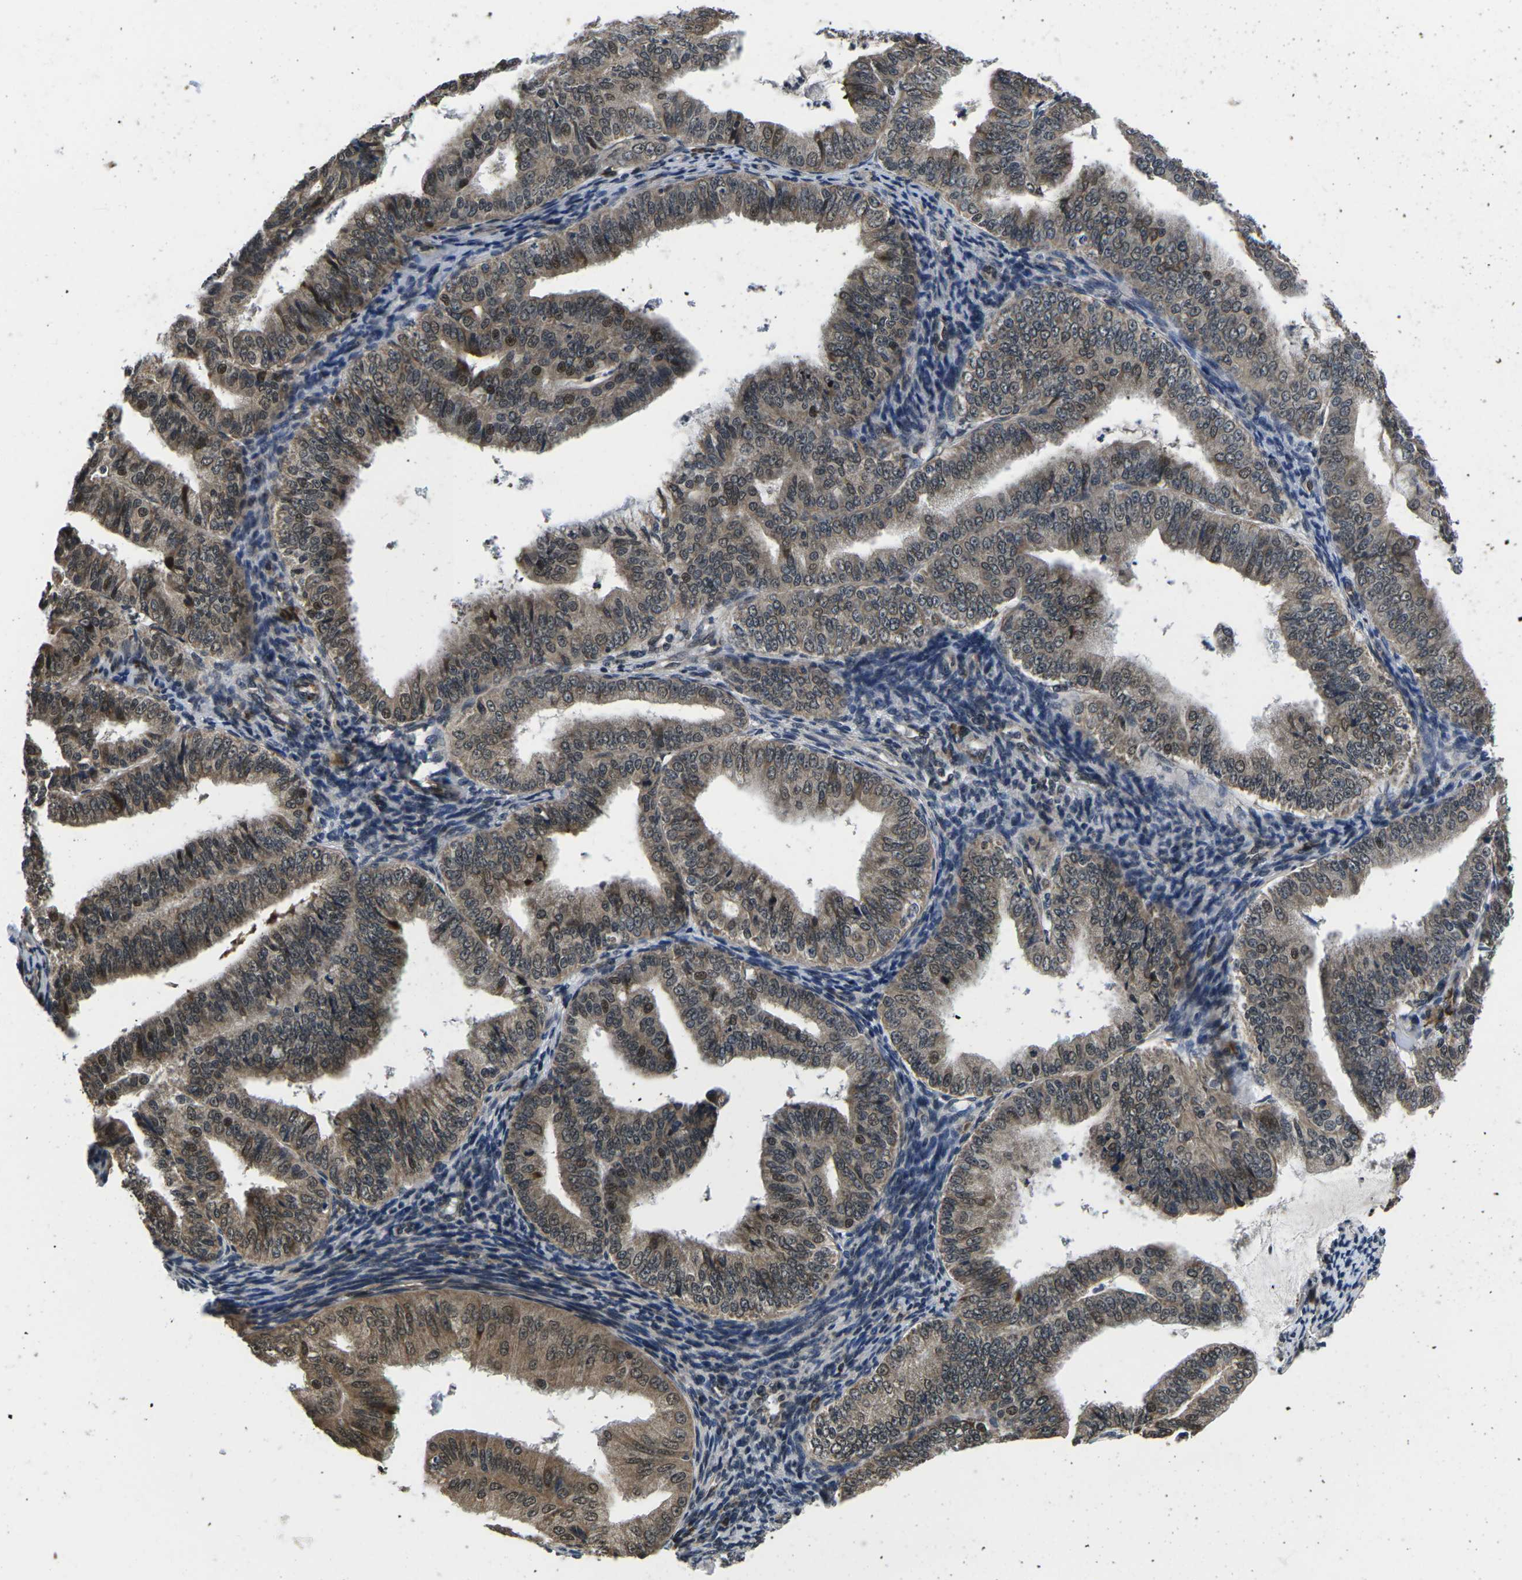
{"staining": {"intensity": "moderate", "quantity": ">75%", "location": "cytoplasmic/membranous,nuclear"}, "tissue": "endometrial cancer", "cell_type": "Tumor cells", "image_type": "cancer", "snomed": [{"axis": "morphology", "description": "Adenocarcinoma, NOS"}, {"axis": "topography", "description": "Endometrium"}], "caption": "Endometrial cancer stained with a protein marker reveals moderate staining in tumor cells.", "gene": "CCNE1", "patient": {"sex": "female", "age": 63}}